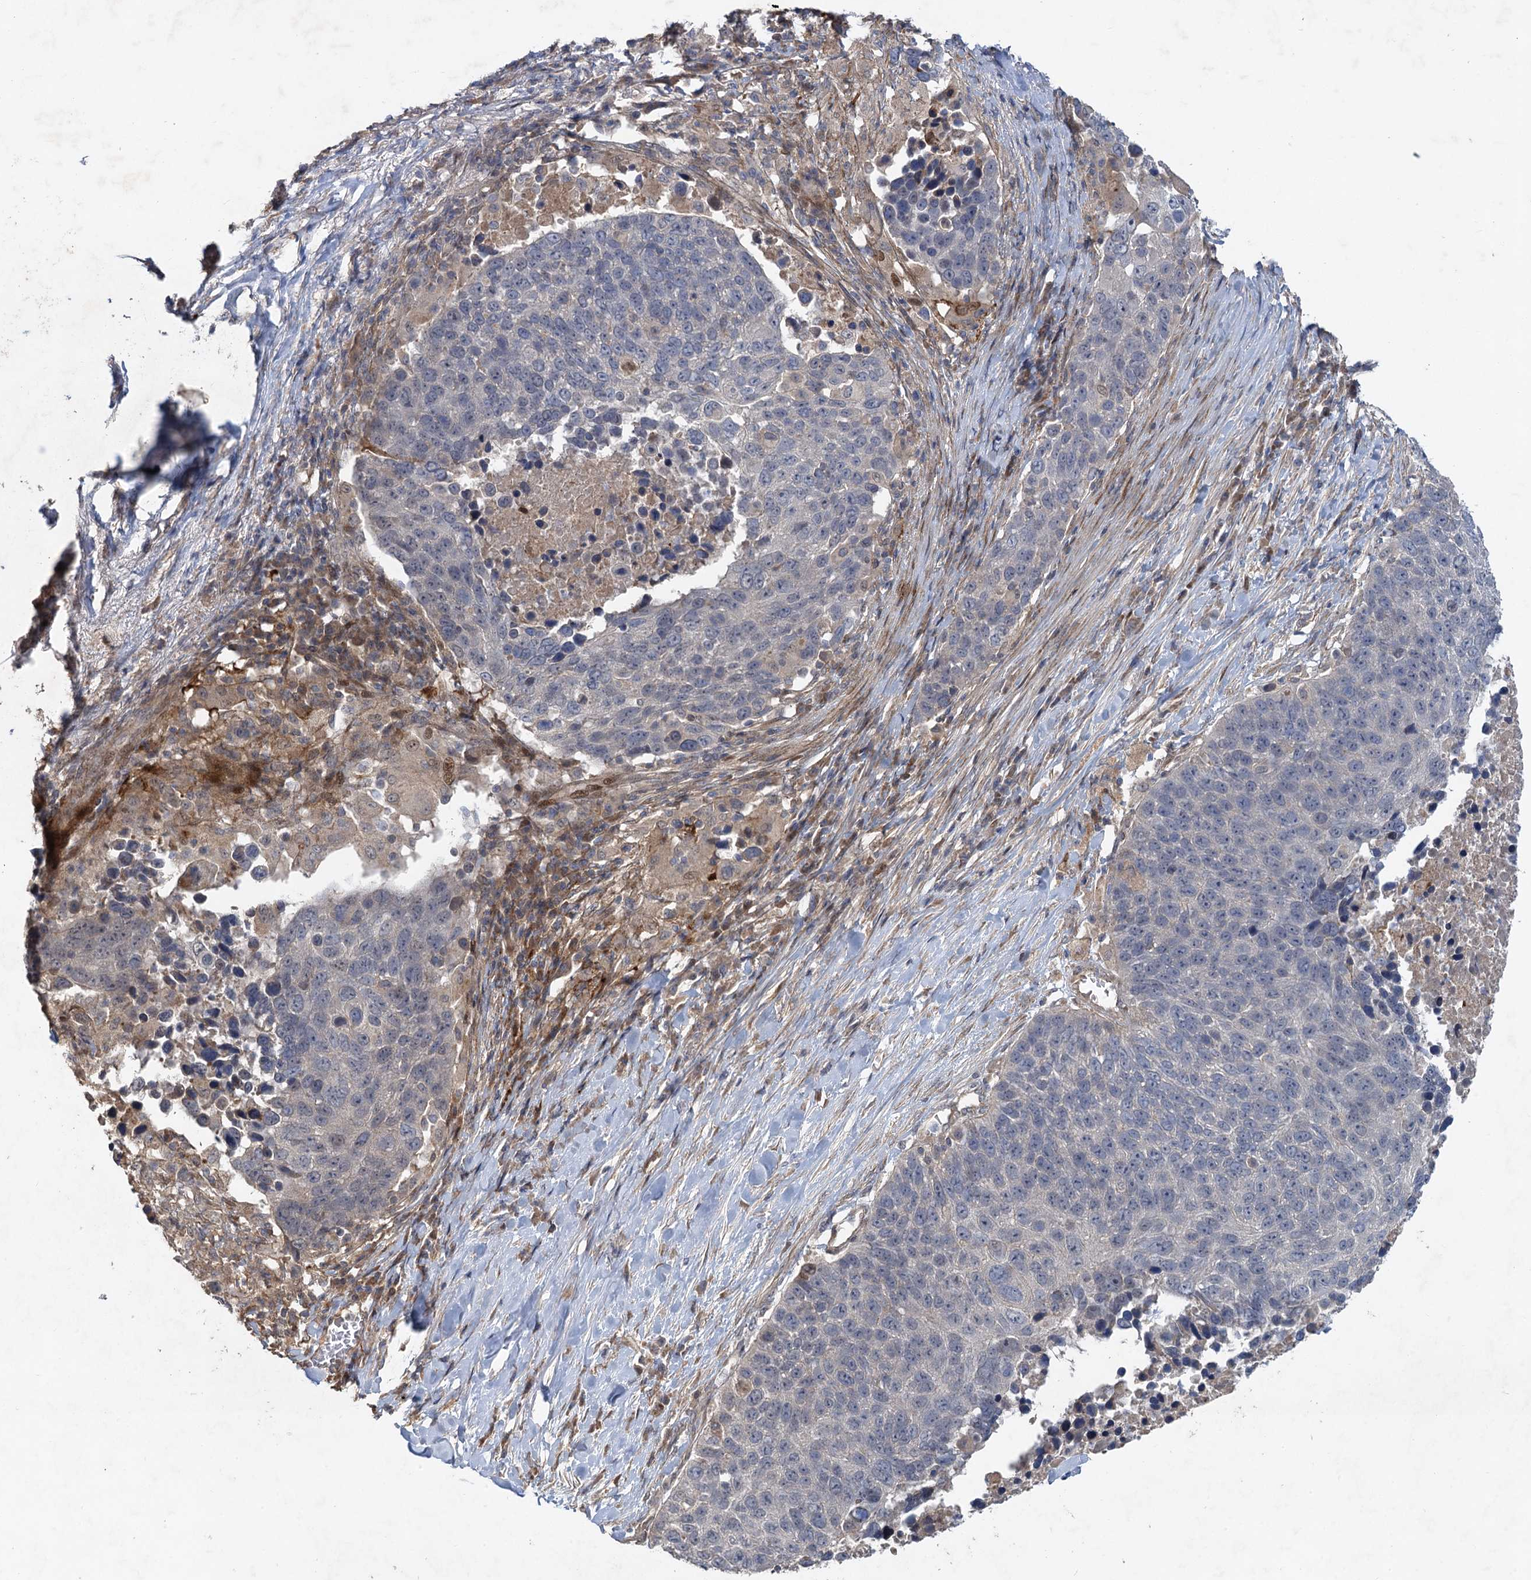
{"staining": {"intensity": "negative", "quantity": "none", "location": "none"}, "tissue": "lung cancer", "cell_type": "Tumor cells", "image_type": "cancer", "snomed": [{"axis": "morphology", "description": "Normal tissue, NOS"}, {"axis": "morphology", "description": "Squamous cell carcinoma, NOS"}, {"axis": "topography", "description": "Lymph node"}, {"axis": "topography", "description": "Lung"}], "caption": "This is an immunohistochemistry photomicrograph of lung cancer. There is no expression in tumor cells.", "gene": "NUDT22", "patient": {"sex": "male", "age": 66}}